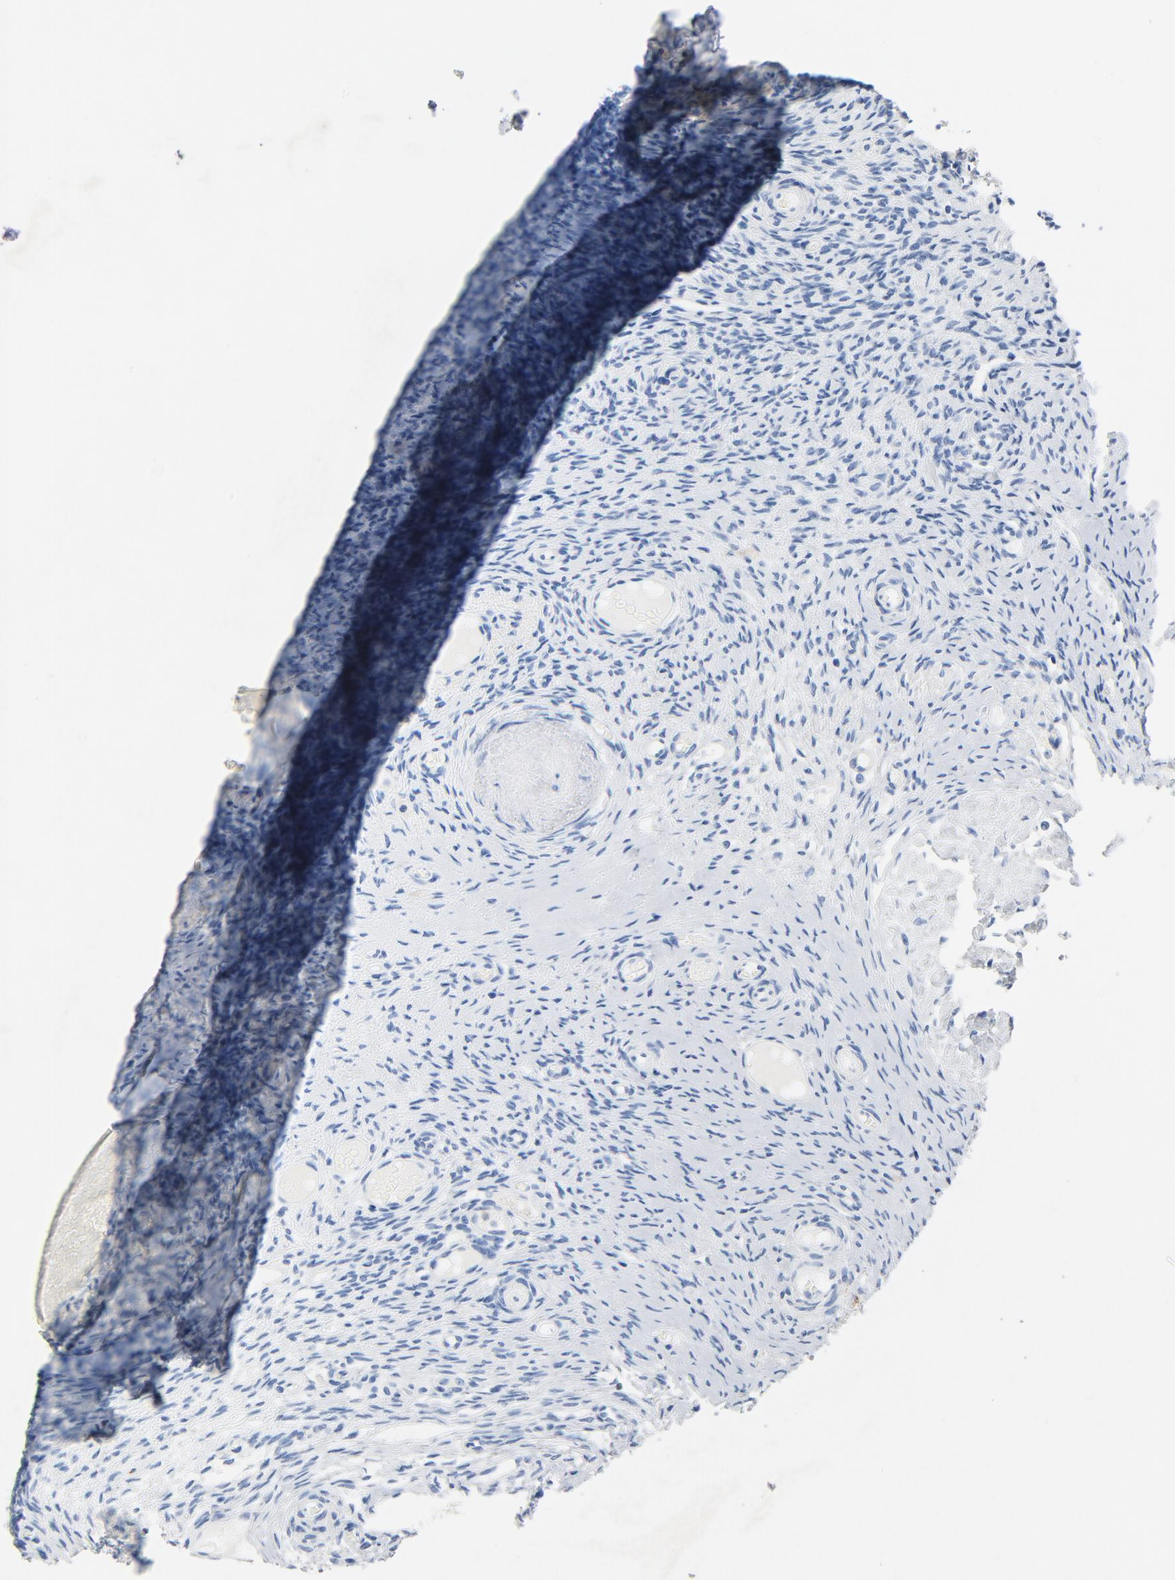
{"staining": {"intensity": "negative", "quantity": "none", "location": "none"}, "tissue": "ovary", "cell_type": "Ovarian stroma cells", "image_type": "normal", "snomed": [{"axis": "morphology", "description": "Normal tissue, NOS"}, {"axis": "topography", "description": "Ovary"}], "caption": "An immunohistochemistry (IHC) histopathology image of normal ovary is shown. There is no staining in ovarian stroma cells of ovary.", "gene": "PTPRB", "patient": {"sex": "female", "age": 60}}